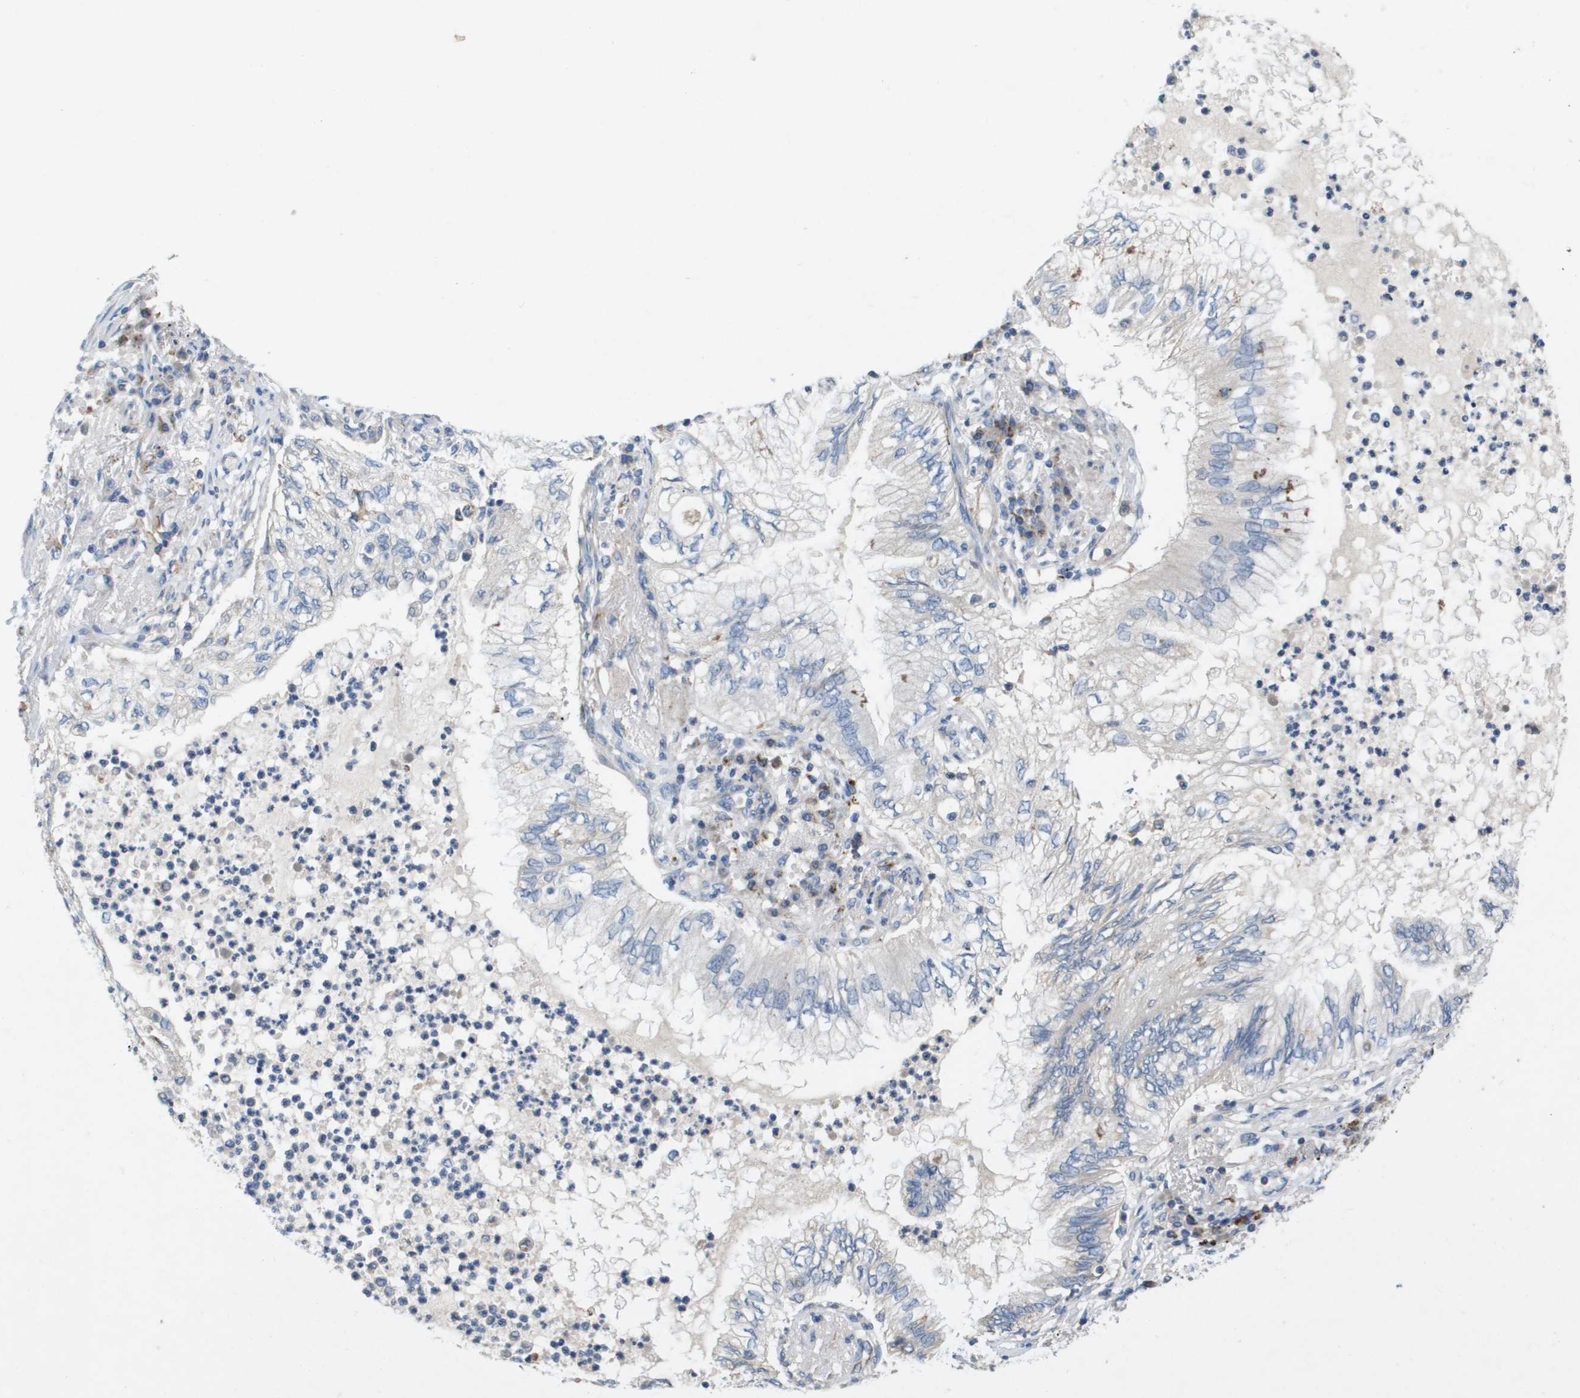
{"staining": {"intensity": "negative", "quantity": "none", "location": "none"}, "tissue": "lung cancer", "cell_type": "Tumor cells", "image_type": "cancer", "snomed": [{"axis": "morphology", "description": "Normal tissue, NOS"}, {"axis": "morphology", "description": "Adenocarcinoma, NOS"}, {"axis": "topography", "description": "Bronchus"}, {"axis": "topography", "description": "Lung"}], "caption": "There is no significant staining in tumor cells of lung cancer.", "gene": "B3GNT5", "patient": {"sex": "female", "age": 70}}